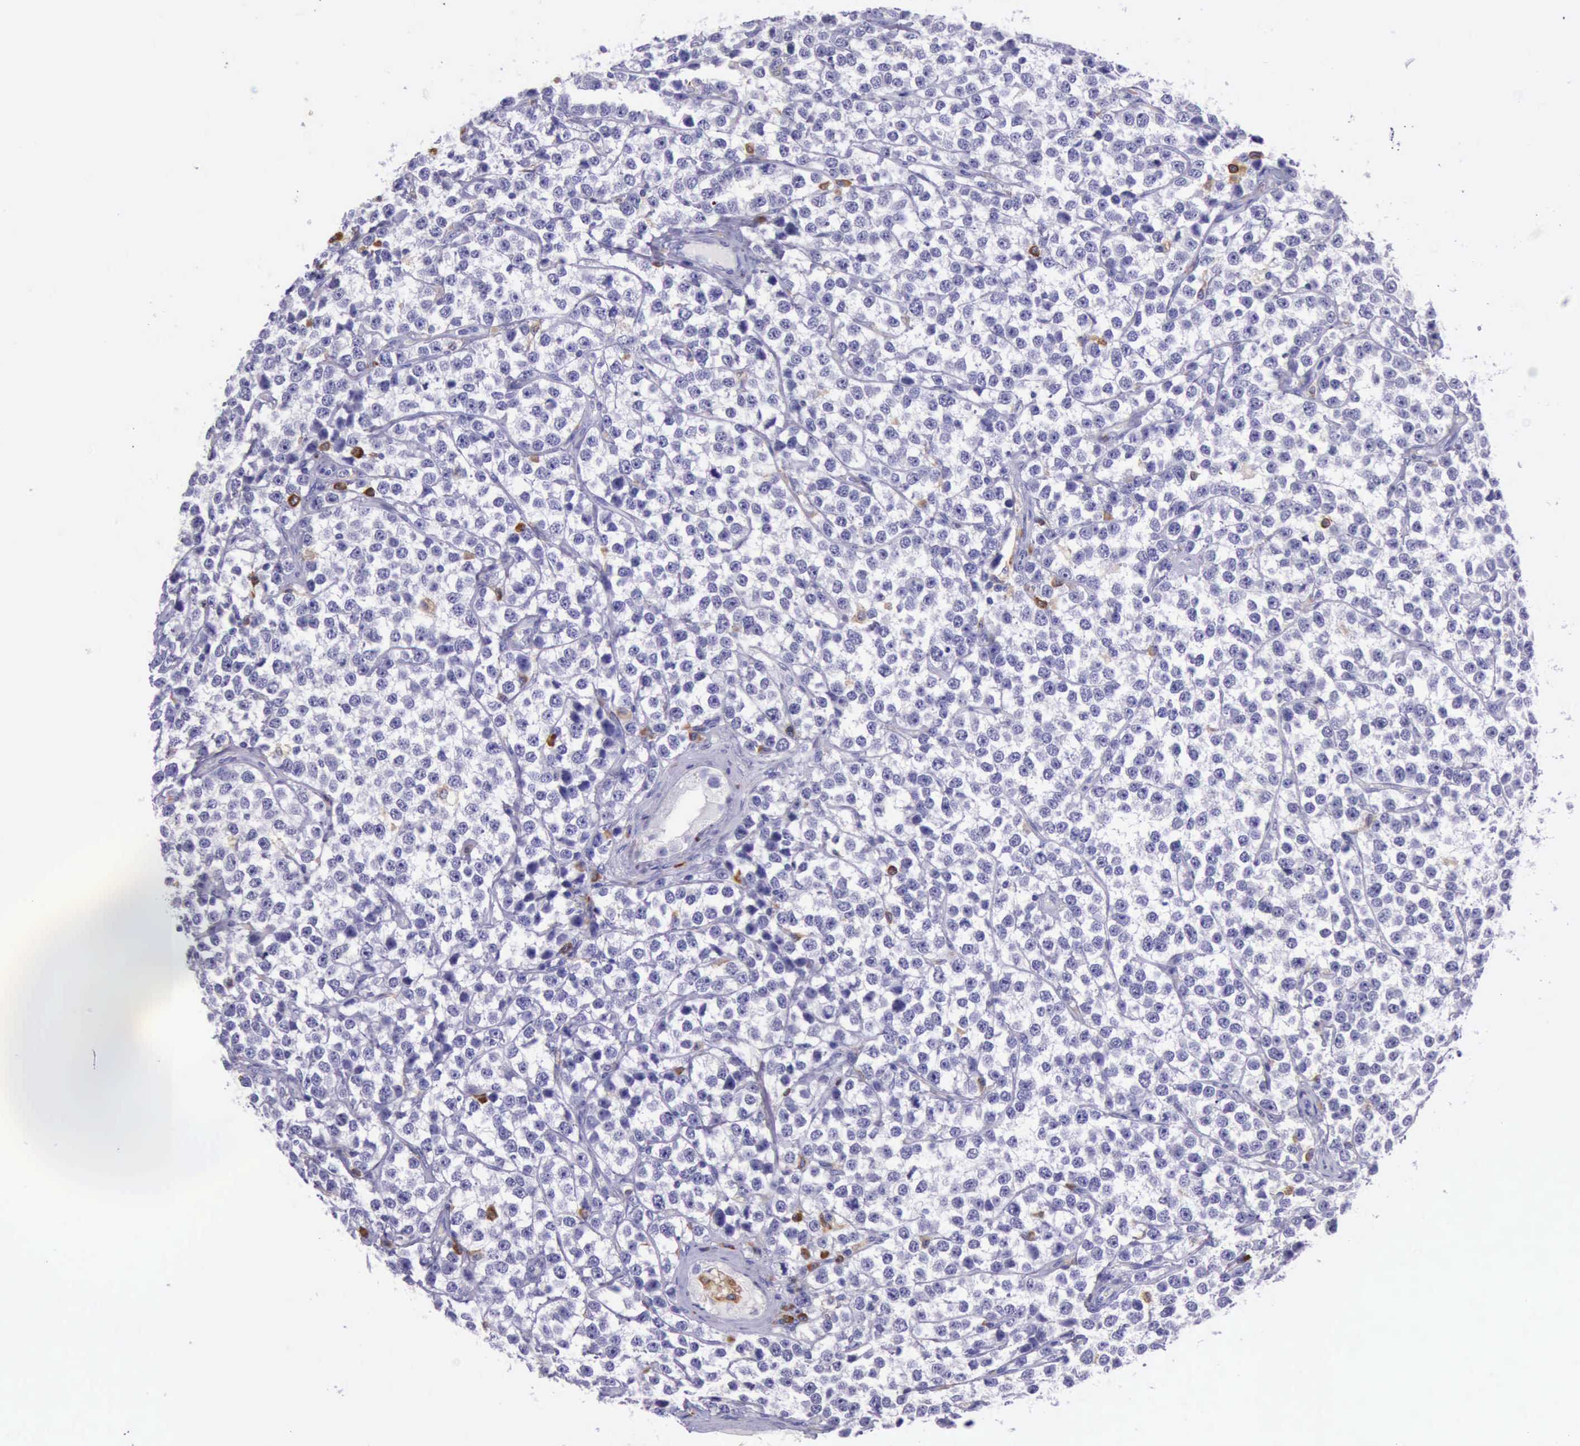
{"staining": {"intensity": "negative", "quantity": "none", "location": "none"}, "tissue": "testis cancer", "cell_type": "Tumor cells", "image_type": "cancer", "snomed": [{"axis": "morphology", "description": "Seminoma, NOS"}, {"axis": "topography", "description": "Testis"}], "caption": "DAB immunohistochemical staining of testis cancer demonstrates no significant expression in tumor cells.", "gene": "BTK", "patient": {"sex": "male", "age": 25}}